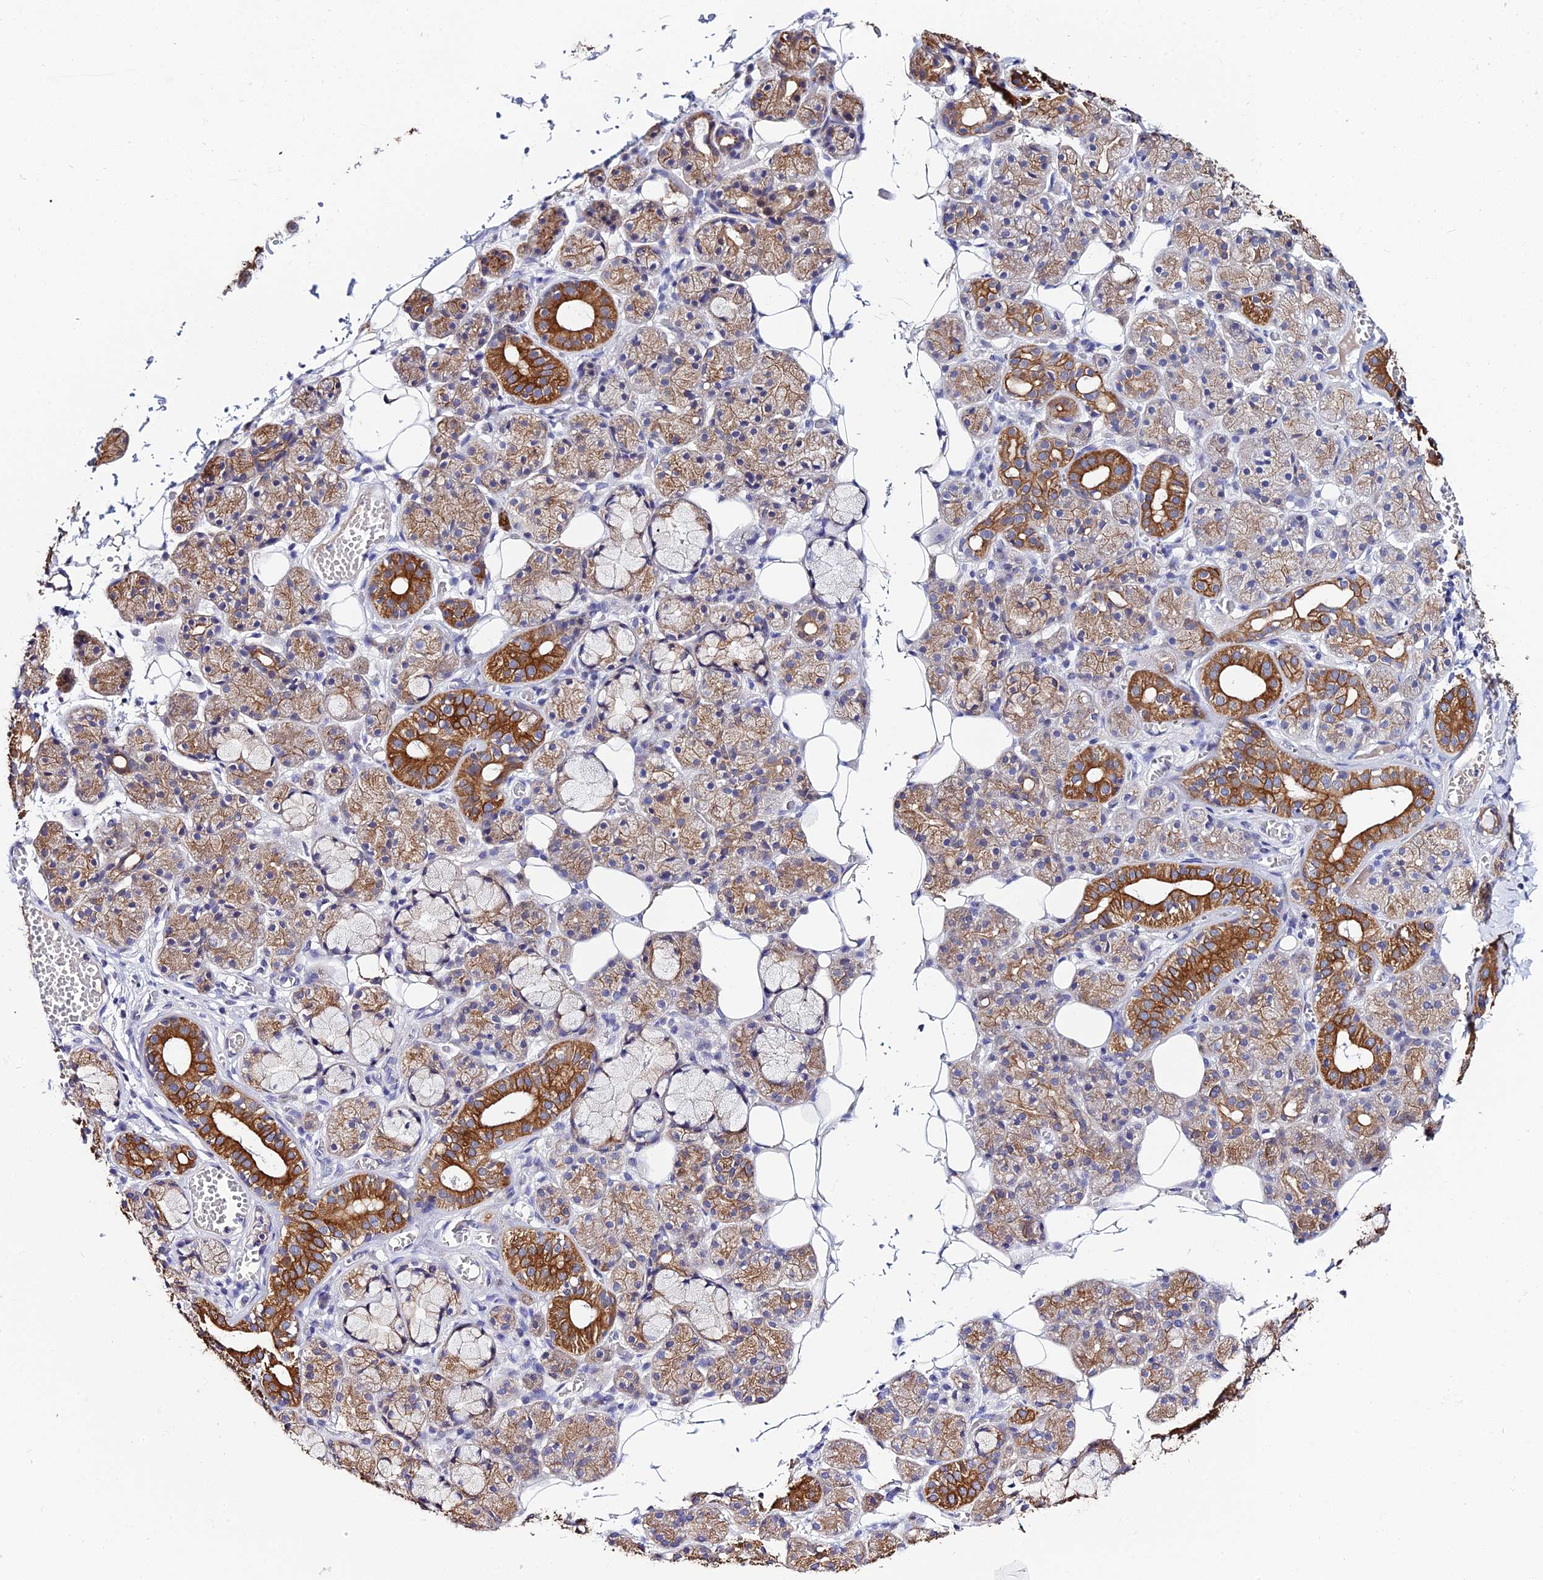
{"staining": {"intensity": "strong", "quantity": "25%-75%", "location": "cytoplasmic/membranous"}, "tissue": "salivary gland", "cell_type": "Glandular cells", "image_type": "normal", "snomed": [{"axis": "morphology", "description": "Normal tissue, NOS"}, {"axis": "topography", "description": "Salivary gland"}], "caption": "Immunohistochemistry (IHC) image of unremarkable salivary gland: human salivary gland stained using immunohistochemistry (IHC) demonstrates high levels of strong protein expression localized specifically in the cytoplasmic/membranous of glandular cells, appearing as a cytoplasmic/membranous brown color.", "gene": "ZXDA", "patient": {"sex": "male", "age": 63}}